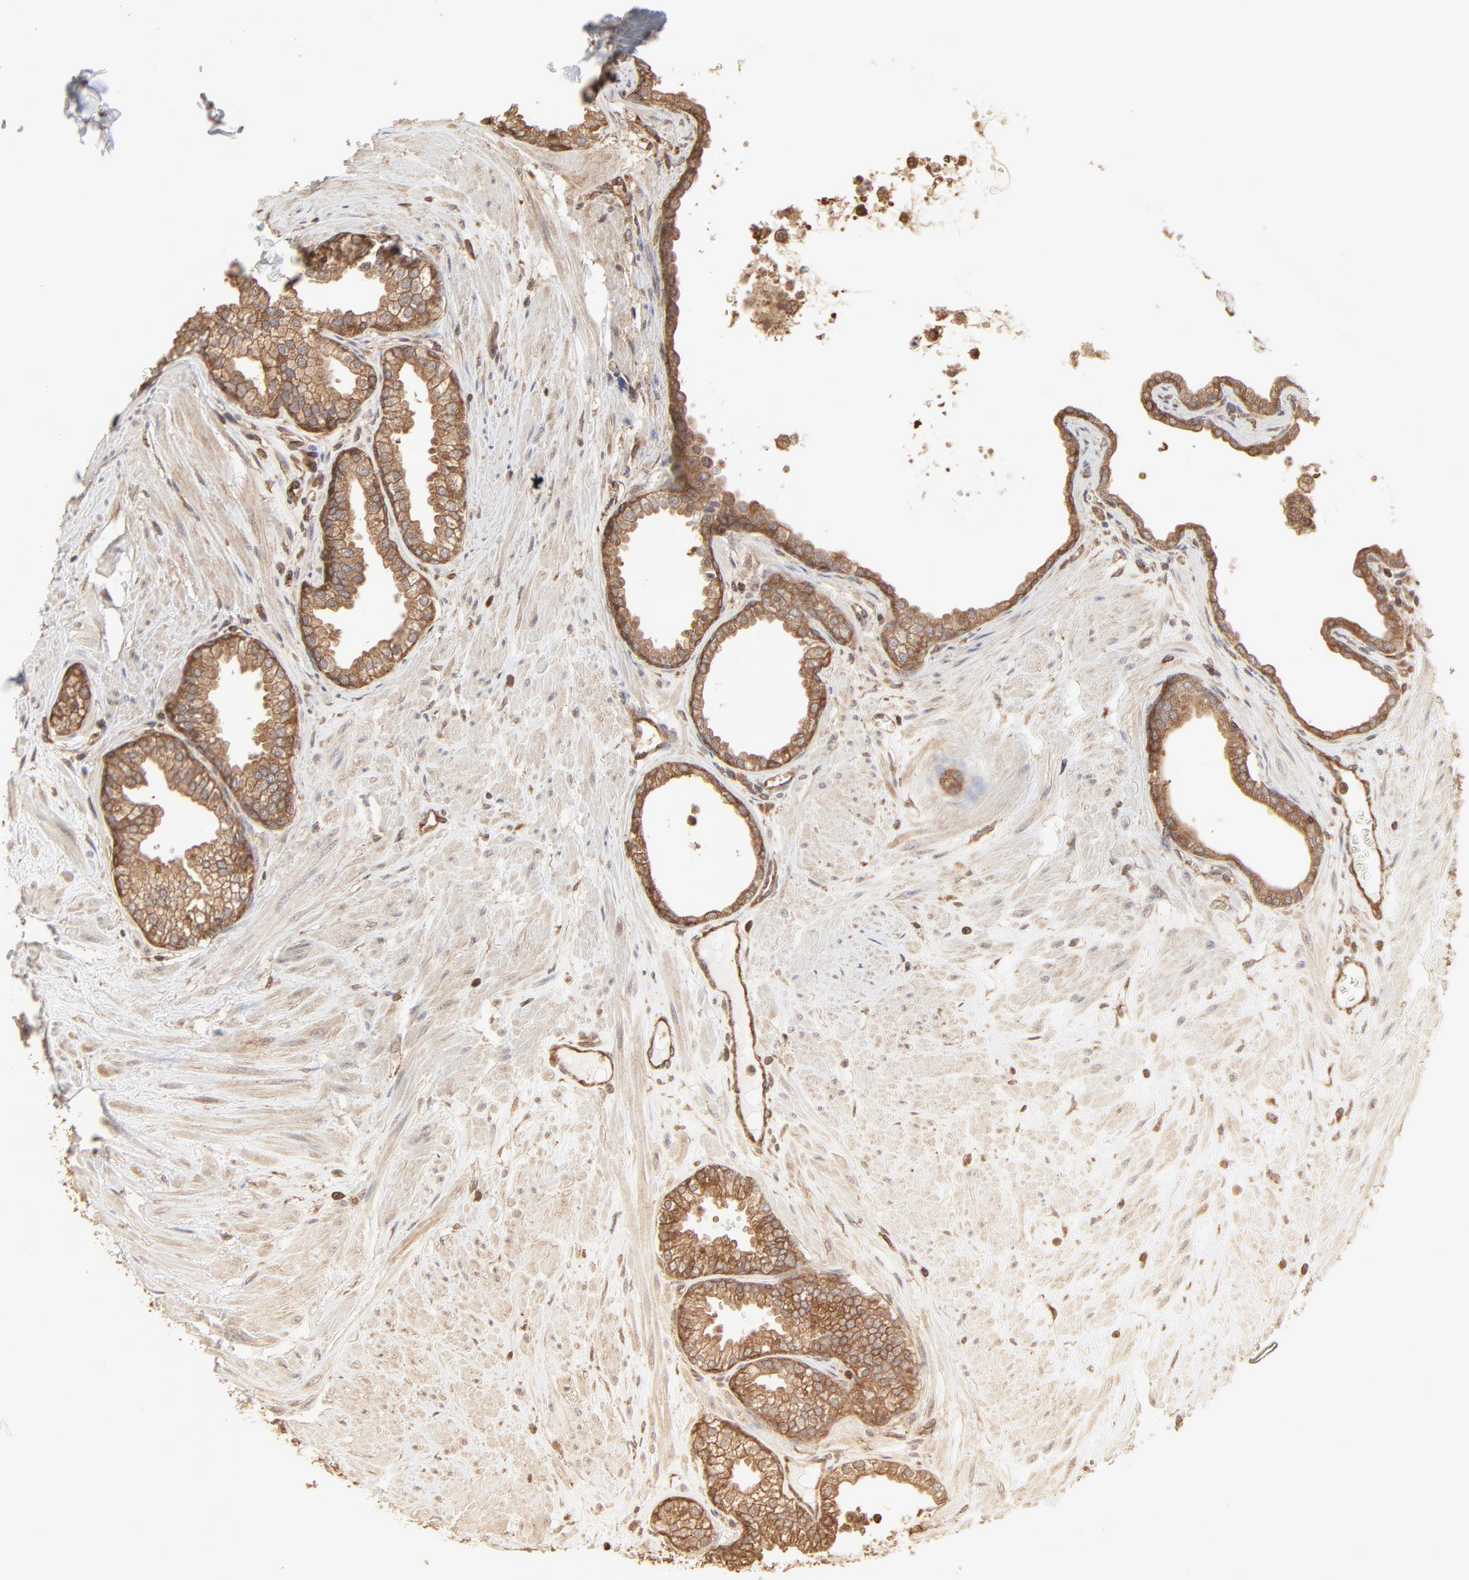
{"staining": {"intensity": "moderate", "quantity": ">75%", "location": "cytoplasmic/membranous"}, "tissue": "prostate", "cell_type": "Glandular cells", "image_type": "normal", "snomed": [{"axis": "morphology", "description": "Normal tissue, NOS"}, {"axis": "topography", "description": "Prostate"}], "caption": "High-power microscopy captured an immunohistochemistry image of benign prostate, revealing moderate cytoplasmic/membranous staining in approximately >75% of glandular cells.", "gene": "PPP2CA", "patient": {"sex": "male", "age": 64}}